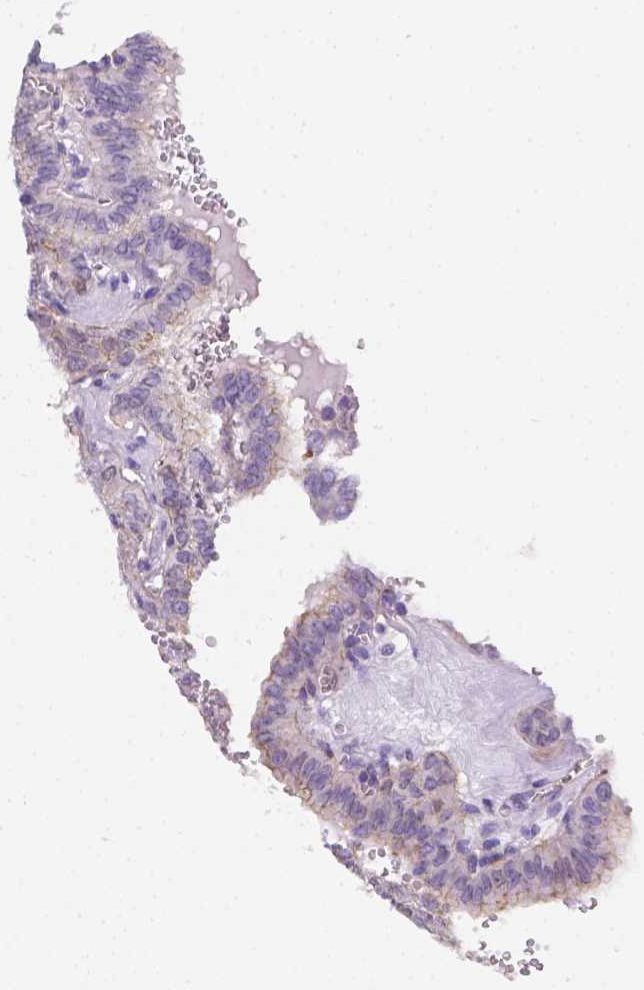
{"staining": {"intensity": "weak", "quantity": "25%-75%", "location": "cytoplasmic/membranous"}, "tissue": "thyroid cancer", "cell_type": "Tumor cells", "image_type": "cancer", "snomed": [{"axis": "morphology", "description": "Papillary adenocarcinoma, NOS"}, {"axis": "topography", "description": "Thyroid gland"}], "caption": "This photomicrograph shows IHC staining of human thyroid cancer, with low weak cytoplasmic/membranous positivity in approximately 25%-75% of tumor cells.", "gene": "PHF7", "patient": {"sex": "female", "age": 41}}